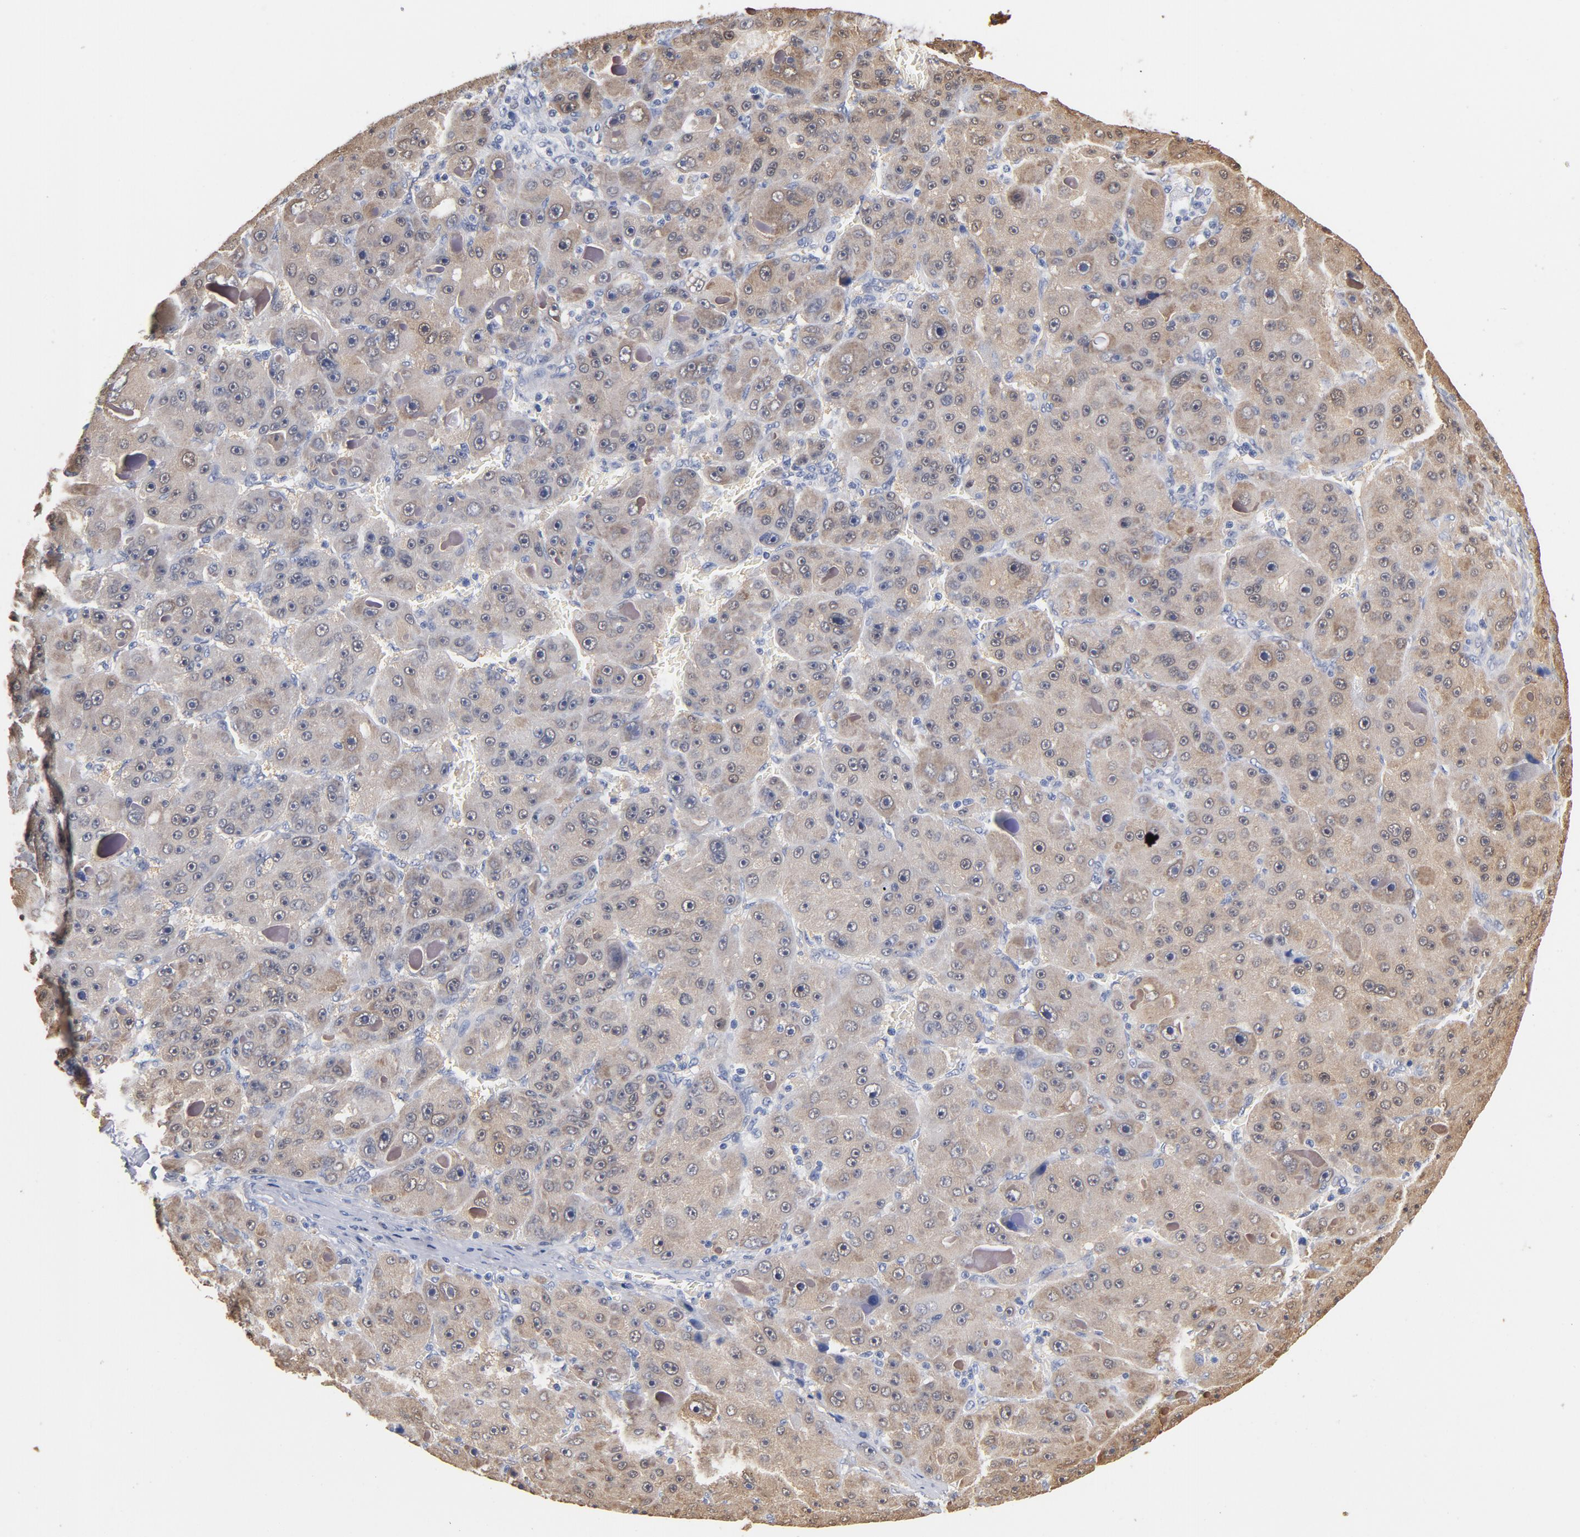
{"staining": {"intensity": "weak", "quantity": "25%-75%", "location": "cytoplasmic/membranous"}, "tissue": "liver cancer", "cell_type": "Tumor cells", "image_type": "cancer", "snomed": [{"axis": "morphology", "description": "Carcinoma, Hepatocellular, NOS"}, {"axis": "topography", "description": "Liver"}], "caption": "The immunohistochemical stain highlights weak cytoplasmic/membranous expression in tumor cells of liver cancer tissue.", "gene": "MIF", "patient": {"sex": "male", "age": 76}}